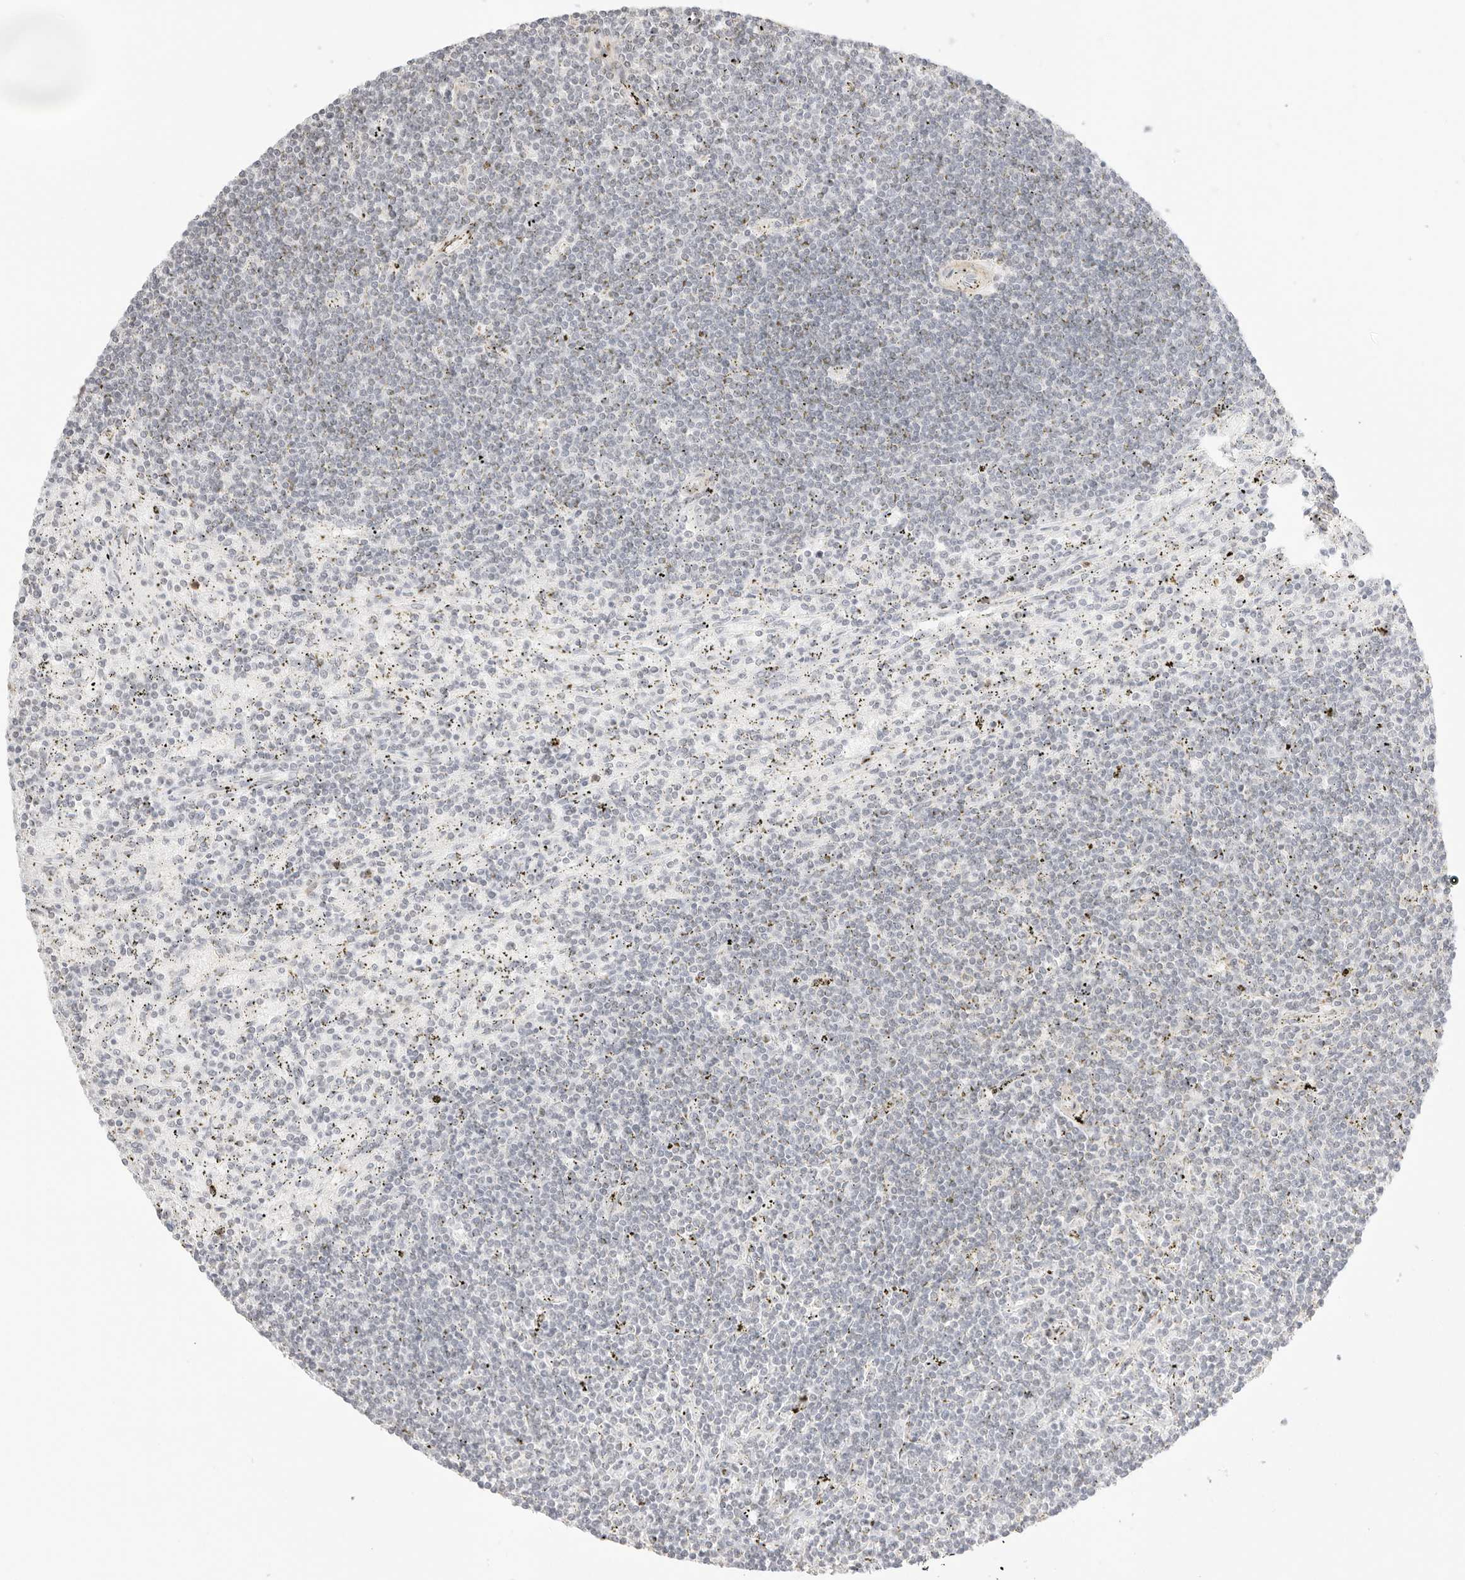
{"staining": {"intensity": "negative", "quantity": "none", "location": "none"}, "tissue": "lymphoma", "cell_type": "Tumor cells", "image_type": "cancer", "snomed": [{"axis": "morphology", "description": "Malignant lymphoma, non-Hodgkin's type, Low grade"}, {"axis": "topography", "description": "Spleen"}], "caption": "This is an immunohistochemistry micrograph of human lymphoma. There is no expression in tumor cells.", "gene": "FBLN5", "patient": {"sex": "male", "age": 76}}